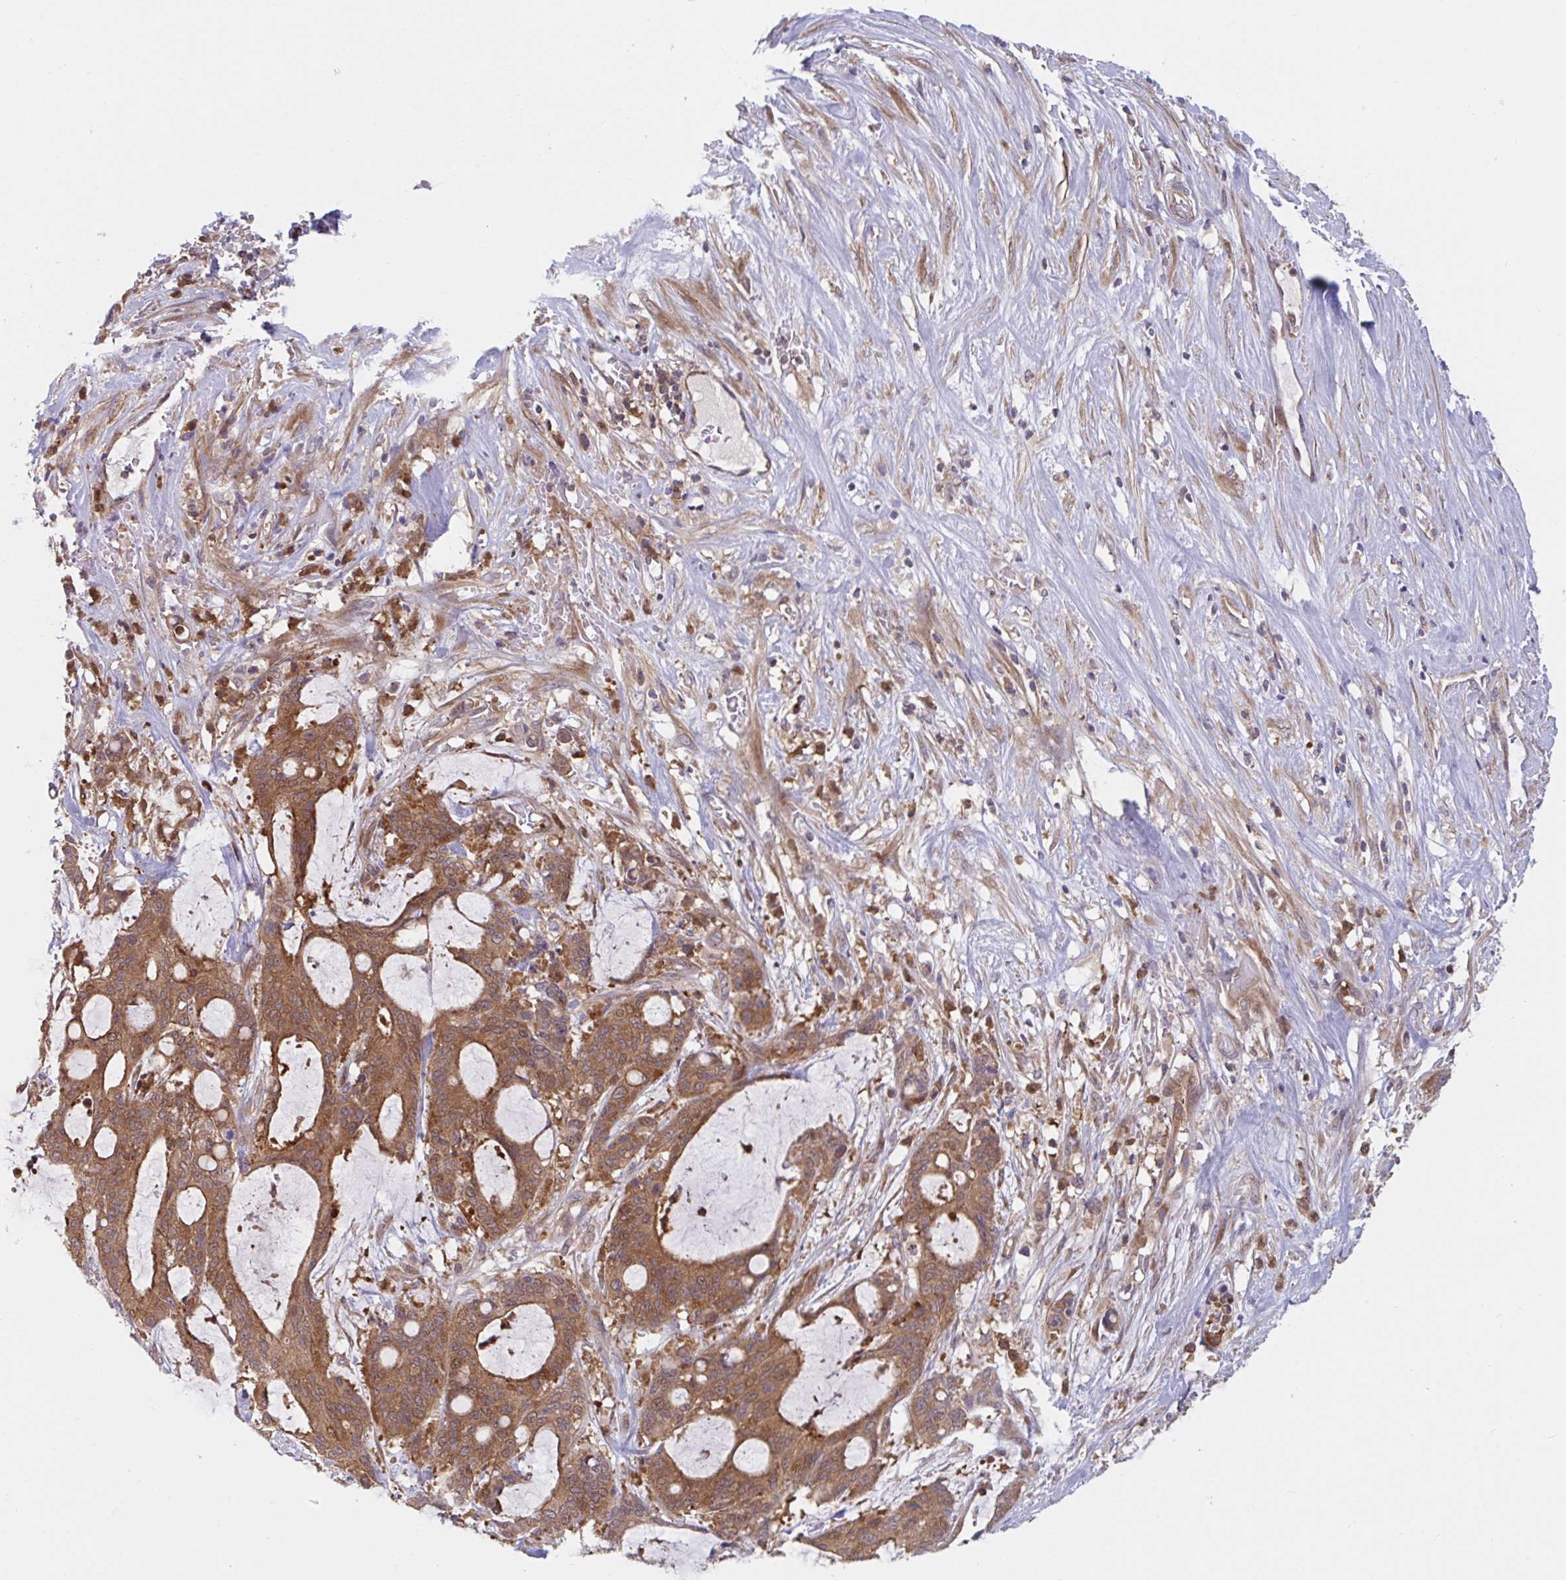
{"staining": {"intensity": "moderate", "quantity": ">75%", "location": "cytoplasmic/membranous,nuclear"}, "tissue": "liver cancer", "cell_type": "Tumor cells", "image_type": "cancer", "snomed": [{"axis": "morphology", "description": "Normal tissue, NOS"}, {"axis": "morphology", "description": "Cholangiocarcinoma"}, {"axis": "topography", "description": "Liver"}, {"axis": "topography", "description": "Peripheral nerve tissue"}], "caption": "Liver cancer was stained to show a protein in brown. There is medium levels of moderate cytoplasmic/membranous and nuclear positivity in about >75% of tumor cells. (DAB (3,3'-diaminobenzidine) IHC with brightfield microscopy, high magnification).", "gene": "LMNTD2", "patient": {"sex": "female", "age": 73}}